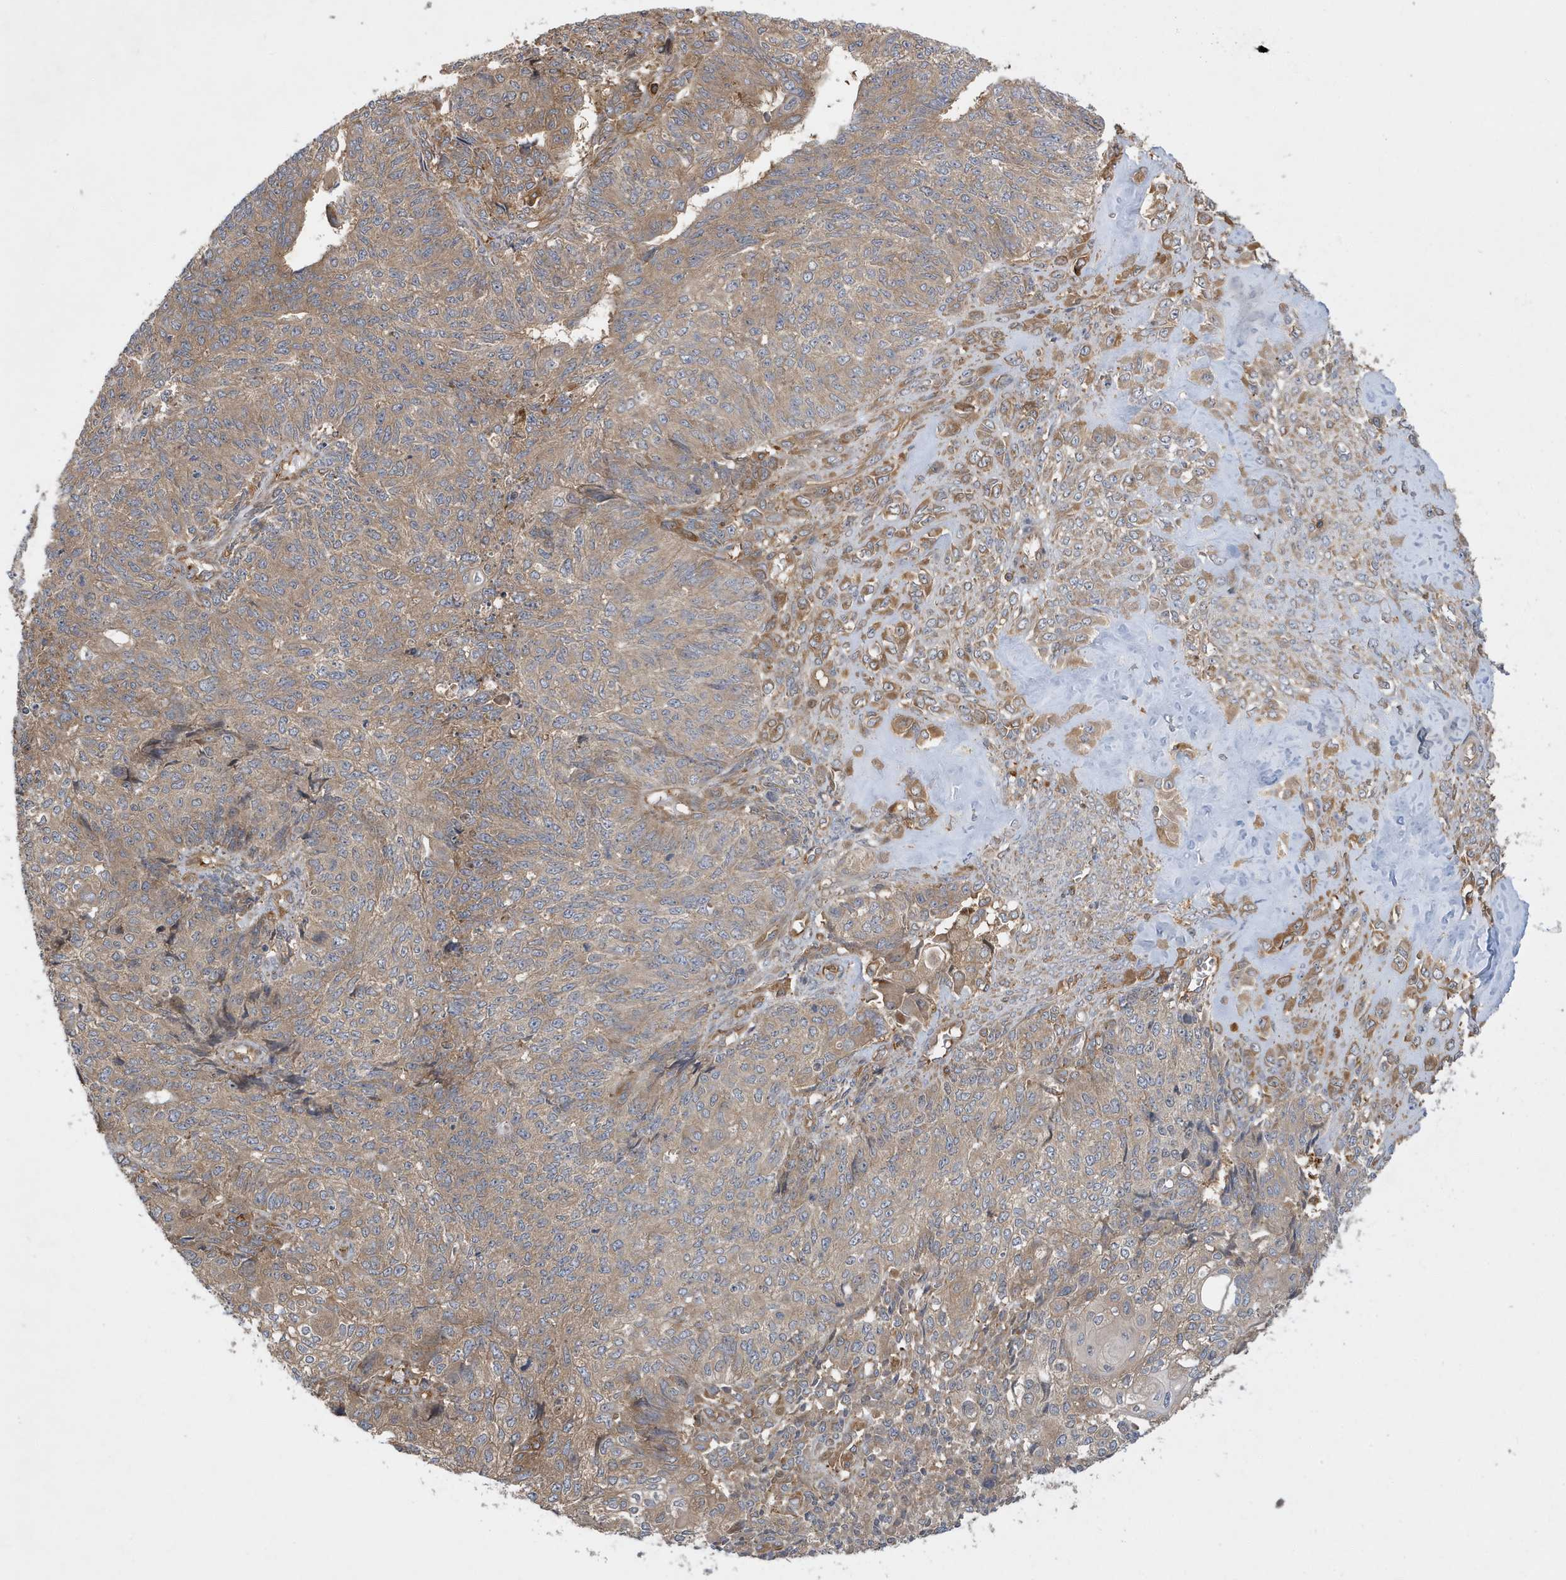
{"staining": {"intensity": "weak", "quantity": ">75%", "location": "cytoplasmic/membranous"}, "tissue": "endometrial cancer", "cell_type": "Tumor cells", "image_type": "cancer", "snomed": [{"axis": "morphology", "description": "Adenocarcinoma, NOS"}, {"axis": "topography", "description": "Endometrium"}], "caption": "Human adenocarcinoma (endometrial) stained with a protein marker reveals weak staining in tumor cells.", "gene": "LAPTM4A", "patient": {"sex": "female", "age": 32}}